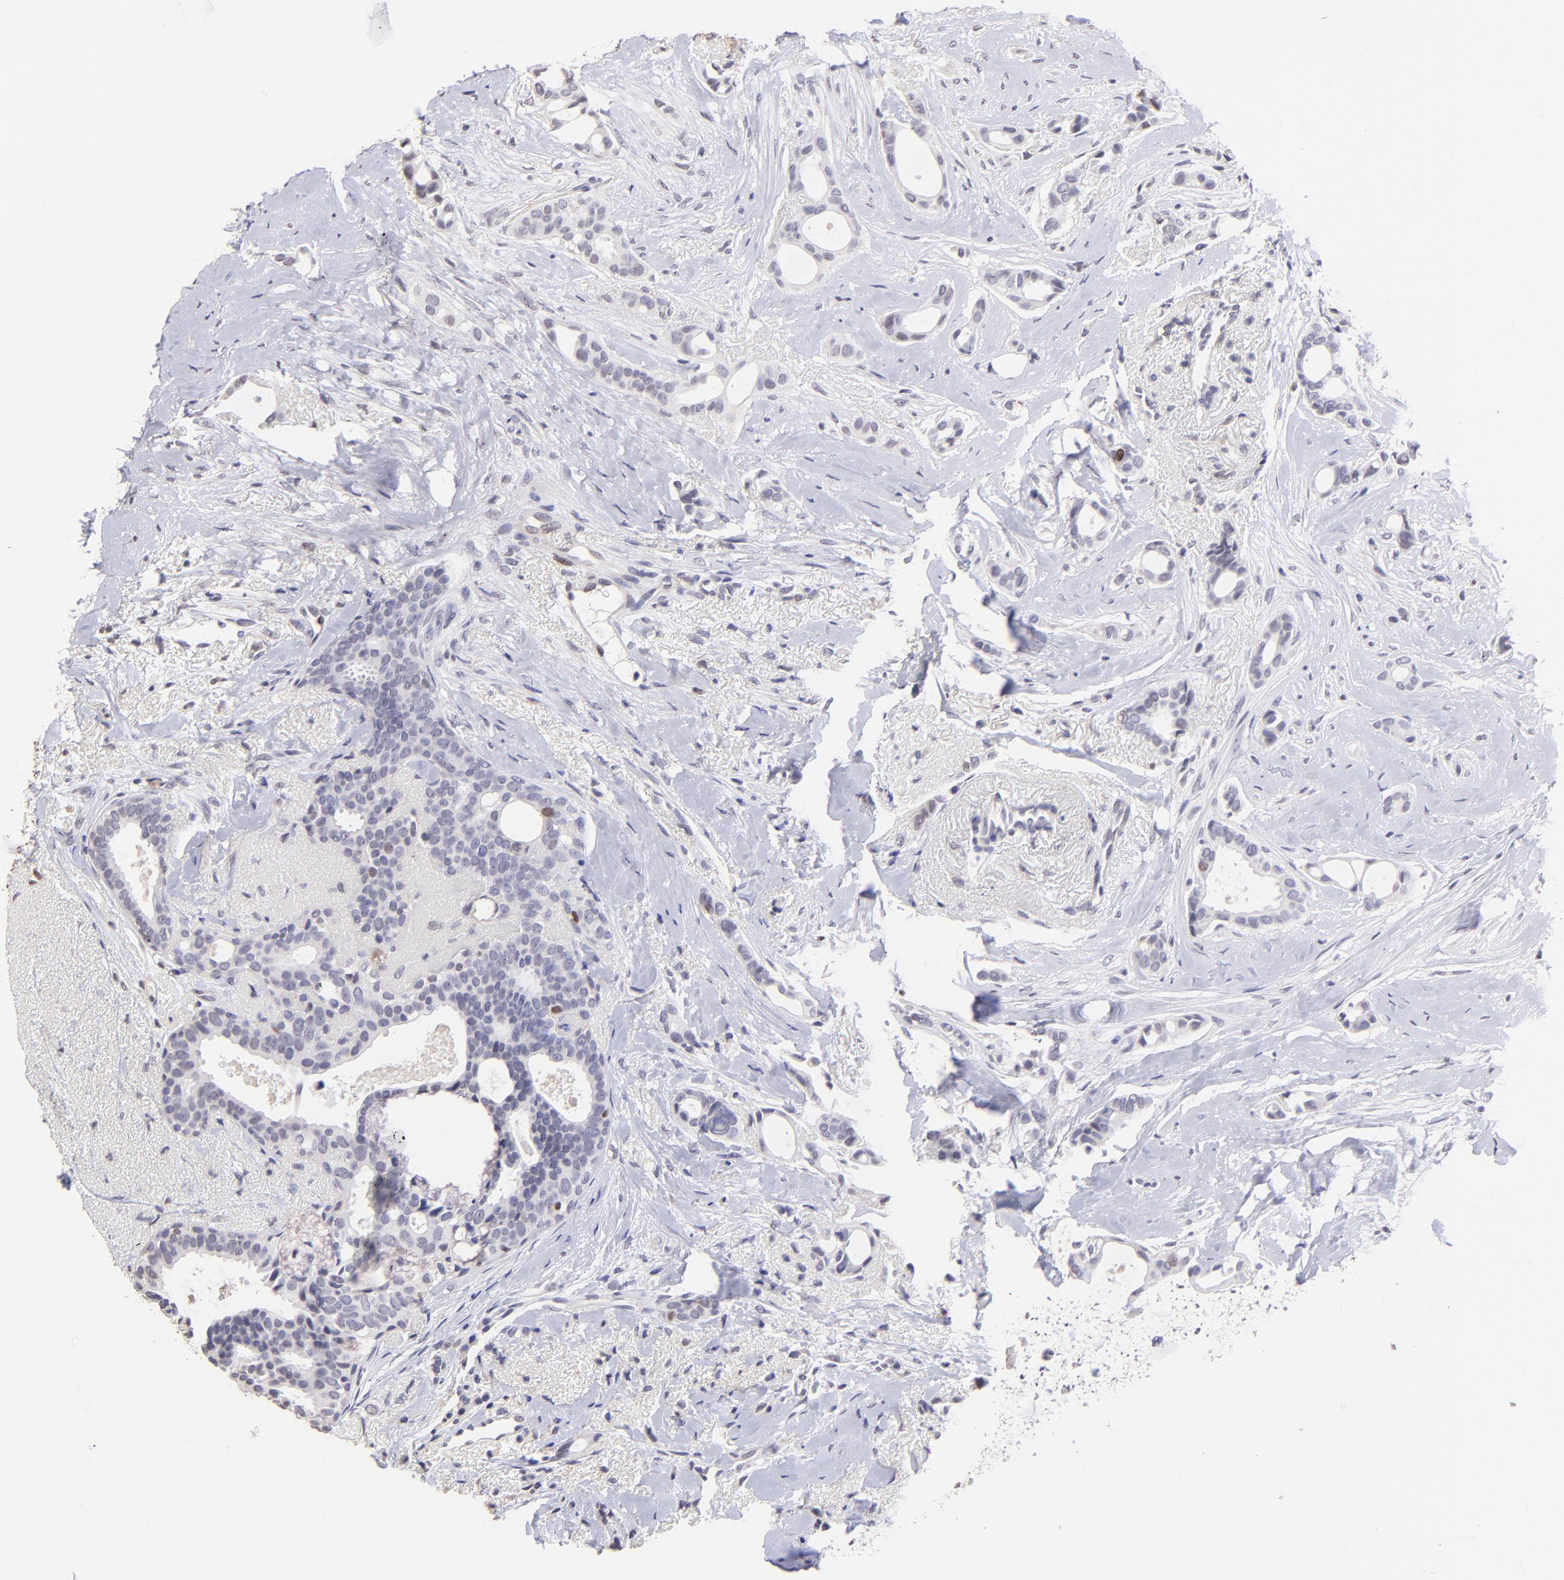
{"staining": {"intensity": "moderate", "quantity": "<25%", "location": "nuclear"}, "tissue": "breast cancer", "cell_type": "Tumor cells", "image_type": "cancer", "snomed": [{"axis": "morphology", "description": "Duct carcinoma"}, {"axis": "topography", "description": "Breast"}], "caption": "Immunohistochemical staining of breast cancer (infiltrating ductal carcinoma) demonstrates low levels of moderate nuclear protein staining in approximately <25% of tumor cells.", "gene": "DNMT1", "patient": {"sex": "female", "age": 54}}